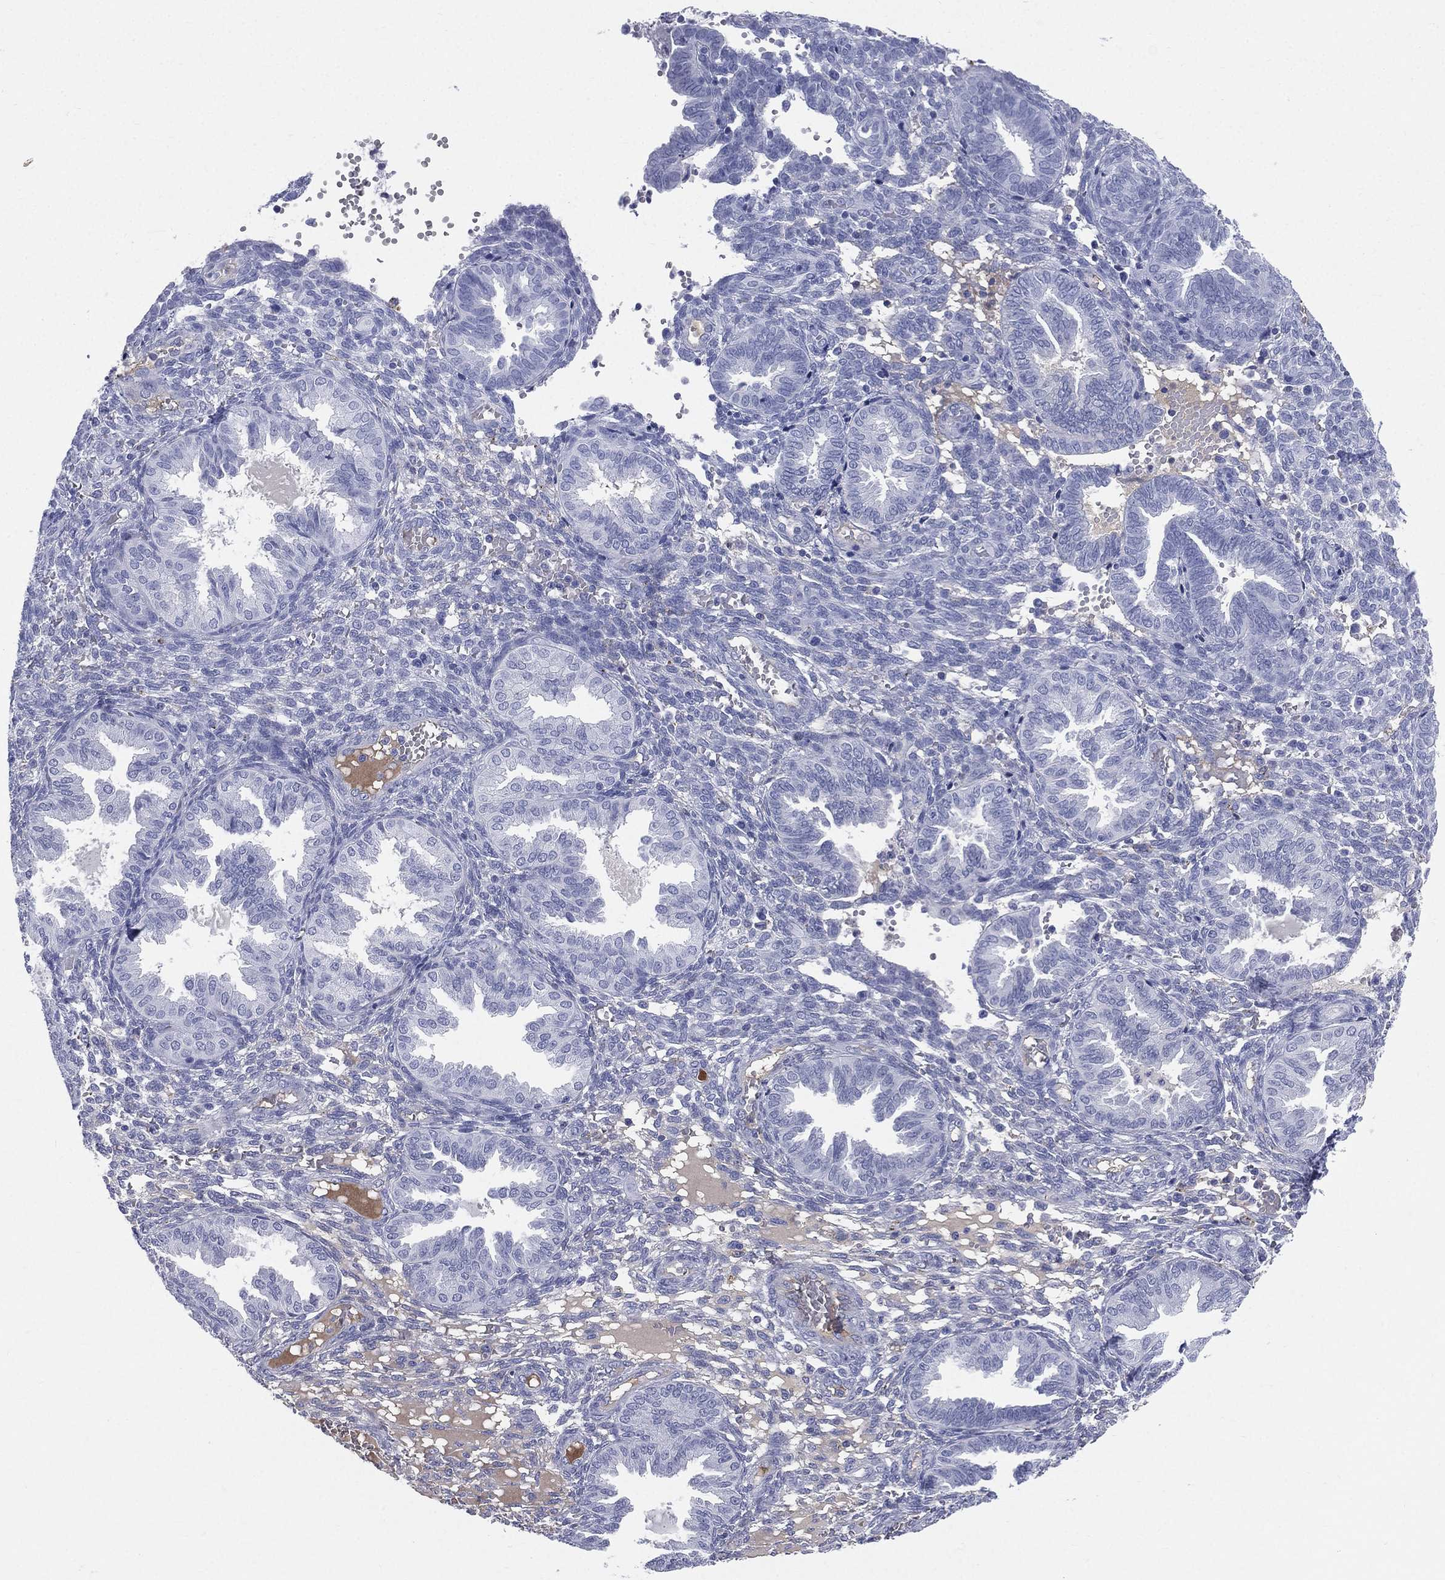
{"staining": {"intensity": "negative", "quantity": "none", "location": "none"}, "tissue": "endometrium", "cell_type": "Cells in endometrial stroma", "image_type": "normal", "snomed": [{"axis": "morphology", "description": "Normal tissue, NOS"}, {"axis": "topography", "description": "Endometrium"}], "caption": "A high-resolution photomicrograph shows IHC staining of unremarkable endometrium, which demonstrates no significant positivity in cells in endometrial stroma. The staining is performed using DAB (3,3'-diaminobenzidine) brown chromogen with nuclei counter-stained in using hematoxylin.", "gene": "HP", "patient": {"sex": "female", "age": 42}}